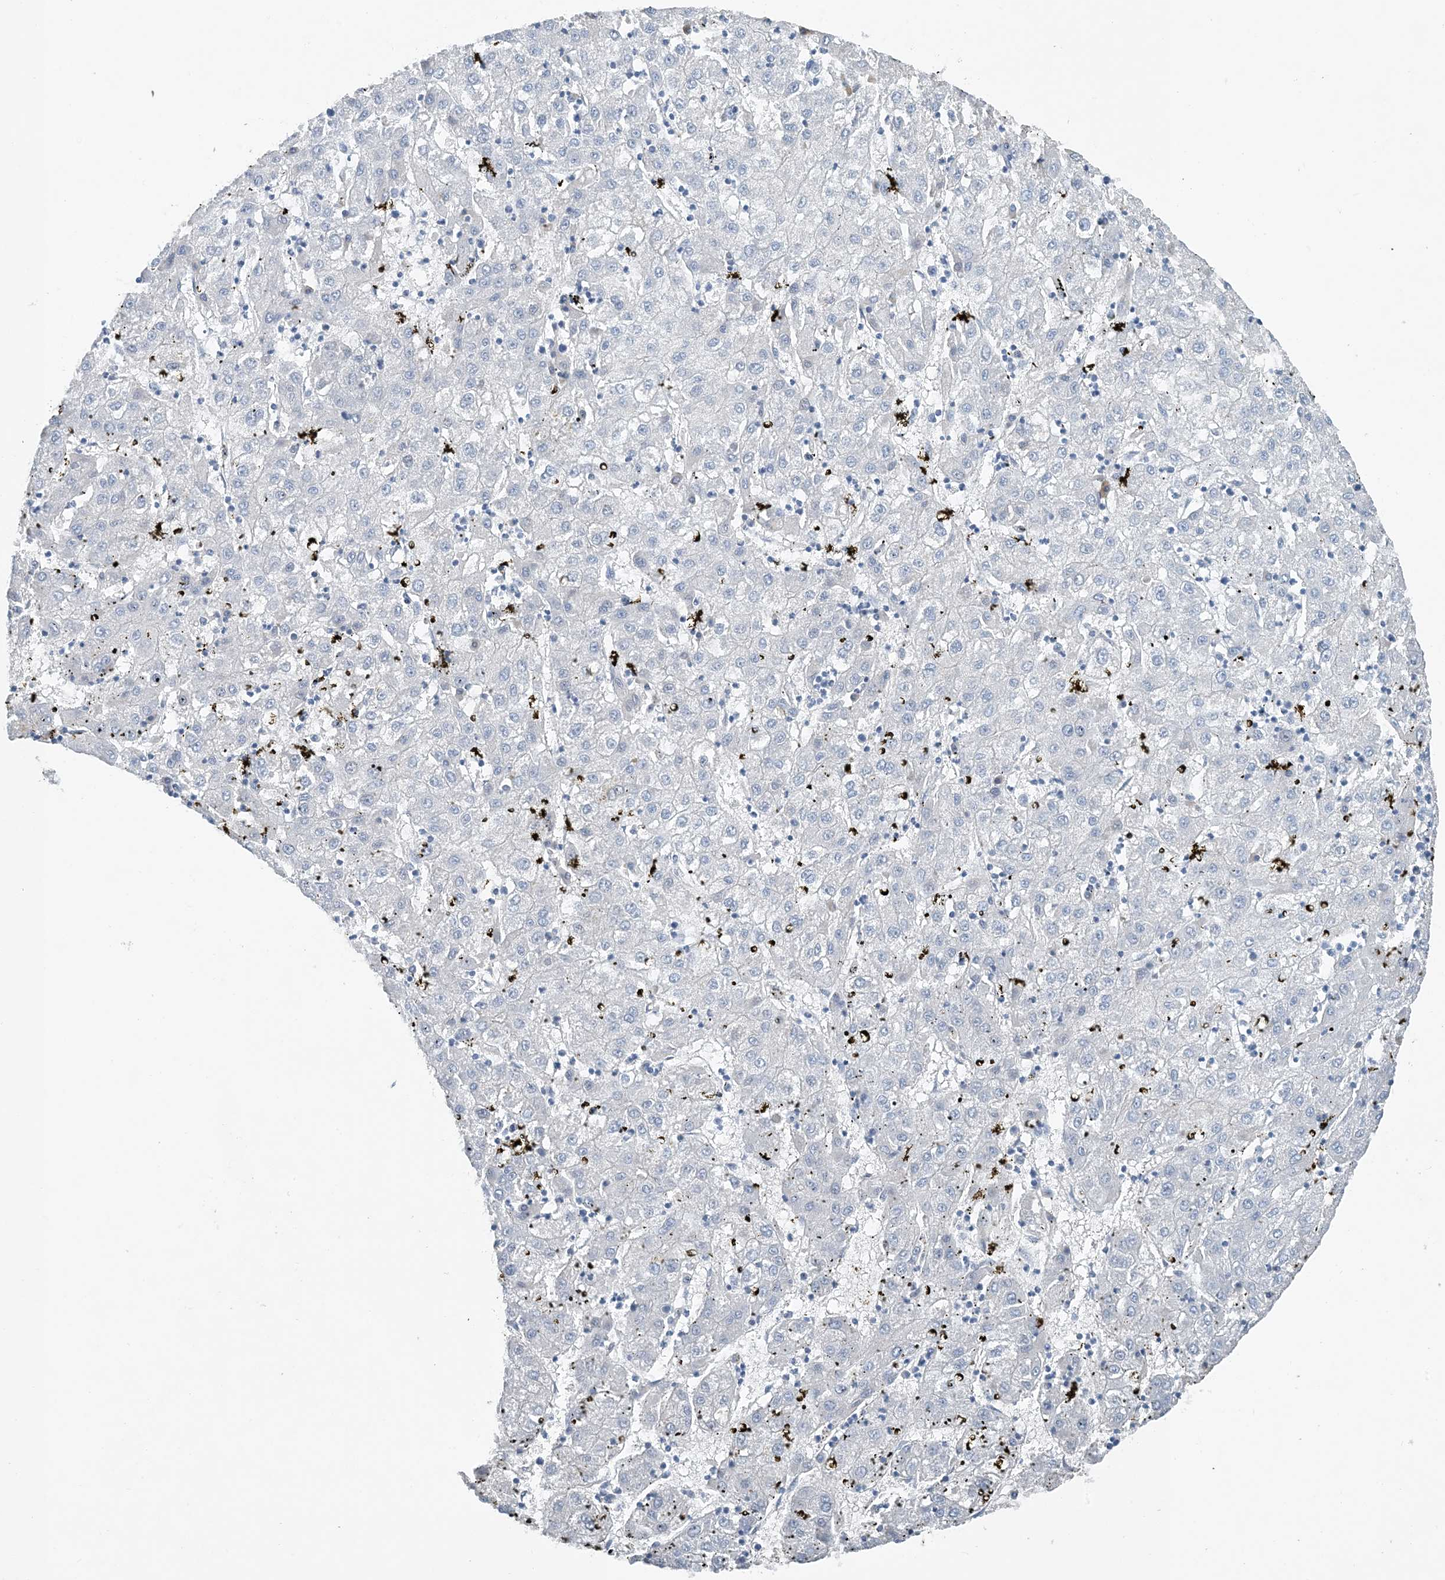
{"staining": {"intensity": "negative", "quantity": "none", "location": "none"}, "tissue": "liver cancer", "cell_type": "Tumor cells", "image_type": "cancer", "snomed": [{"axis": "morphology", "description": "Carcinoma, Hepatocellular, NOS"}, {"axis": "topography", "description": "Liver"}], "caption": "Immunohistochemistry (IHC) of liver cancer shows no expression in tumor cells.", "gene": "CTRL", "patient": {"sex": "male", "age": 72}}